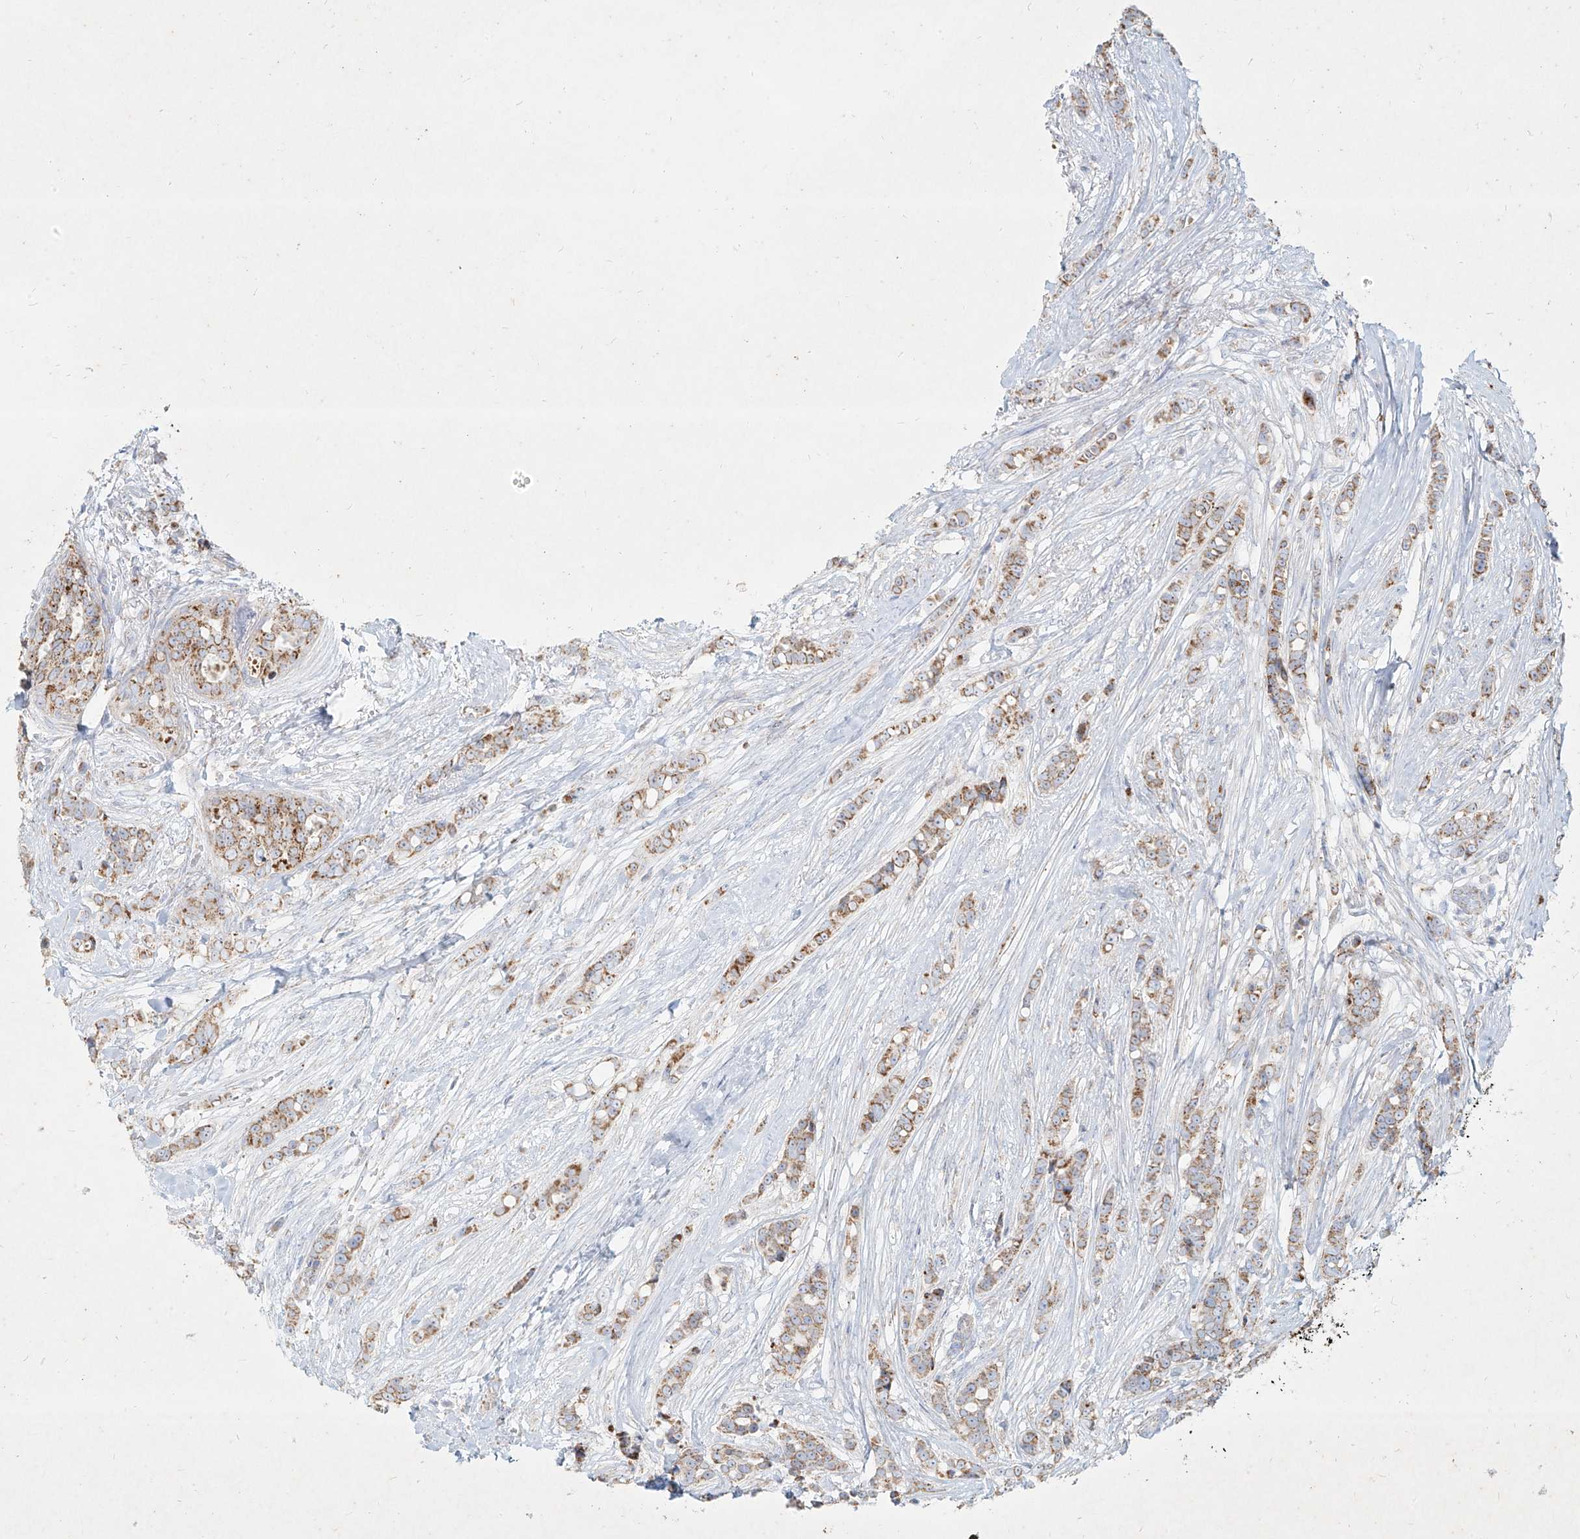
{"staining": {"intensity": "moderate", "quantity": "25%-75%", "location": "cytoplasmic/membranous"}, "tissue": "breast cancer", "cell_type": "Tumor cells", "image_type": "cancer", "snomed": [{"axis": "morphology", "description": "Lobular carcinoma"}, {"axis": "topography", "description": "Breast"}], "caption": "An immunohistochemistry micrograph of neoplastic tissue is shown. Protein staining in brown highlights moderate cytoplasmic/membranous positivity in breast cancer within tumor cells.", "gene": "MTX2", "patient": {"sex": "female", "age": 51}}